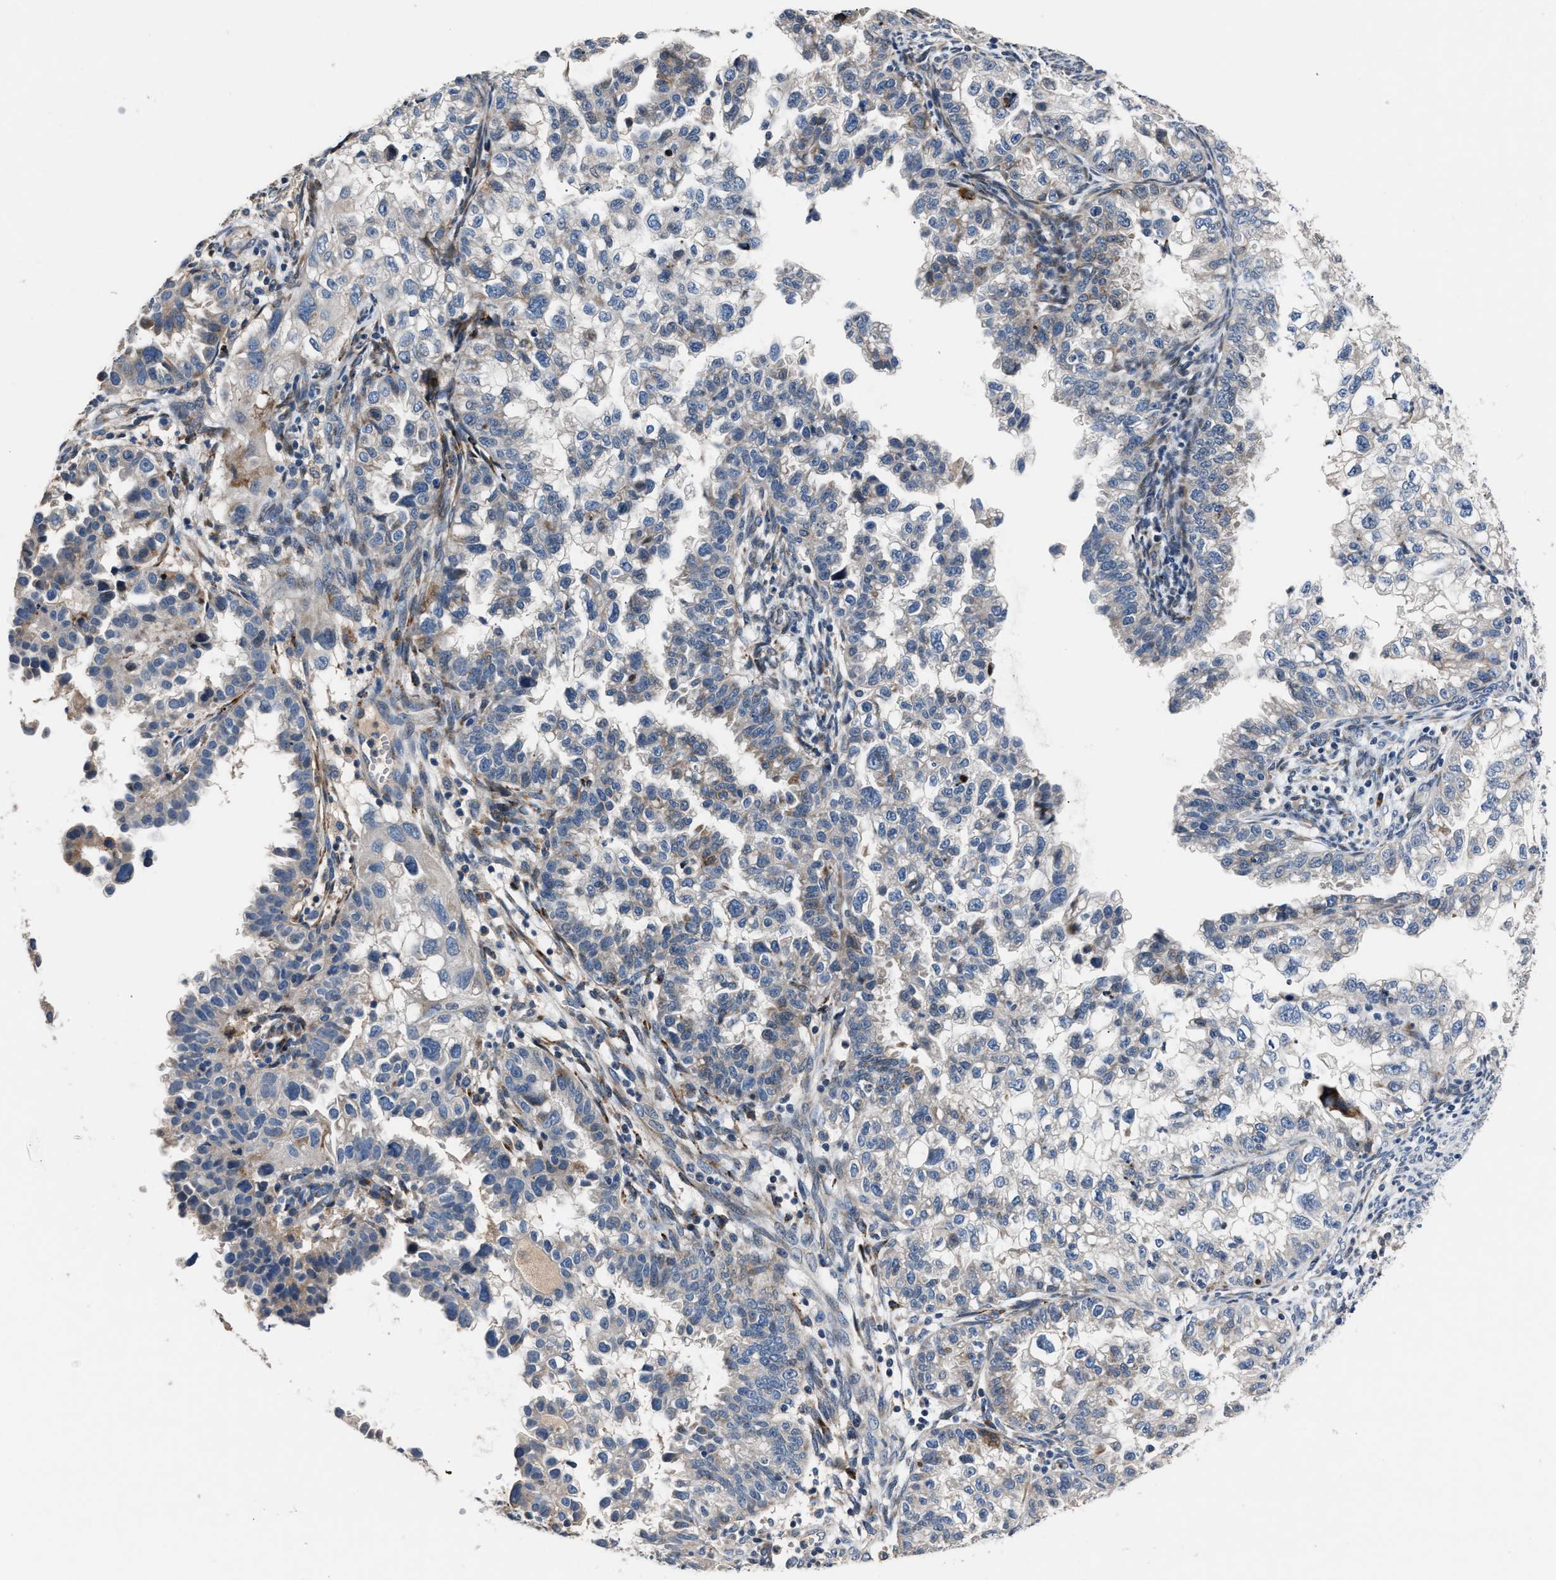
{"staining": {"intensity": "weak", "quantity": "<25%", "location": "cytoplasmic/membranous"}, "tissue": "endometrial cancer", "cell_type": "Tumor cells", "image_type": "cancer", "snomed": [{"axis": "morphology", "description": "Adenocarcinoma, NOS"}, {"axis": "topography", "description": "Endometrium"}], "caption": "Protein analysis of endometrial adenocarcinoma shows no significant staining in tumor cells. Brightfield microscopy of immunohistochemistry stained with DAB (3,3'-diaminobenzidine) (brown) and hematoxylin (blue), captured at high magnification.", "gene": "DNAJC24", "patient": {"sex": "female", "age": 85}}